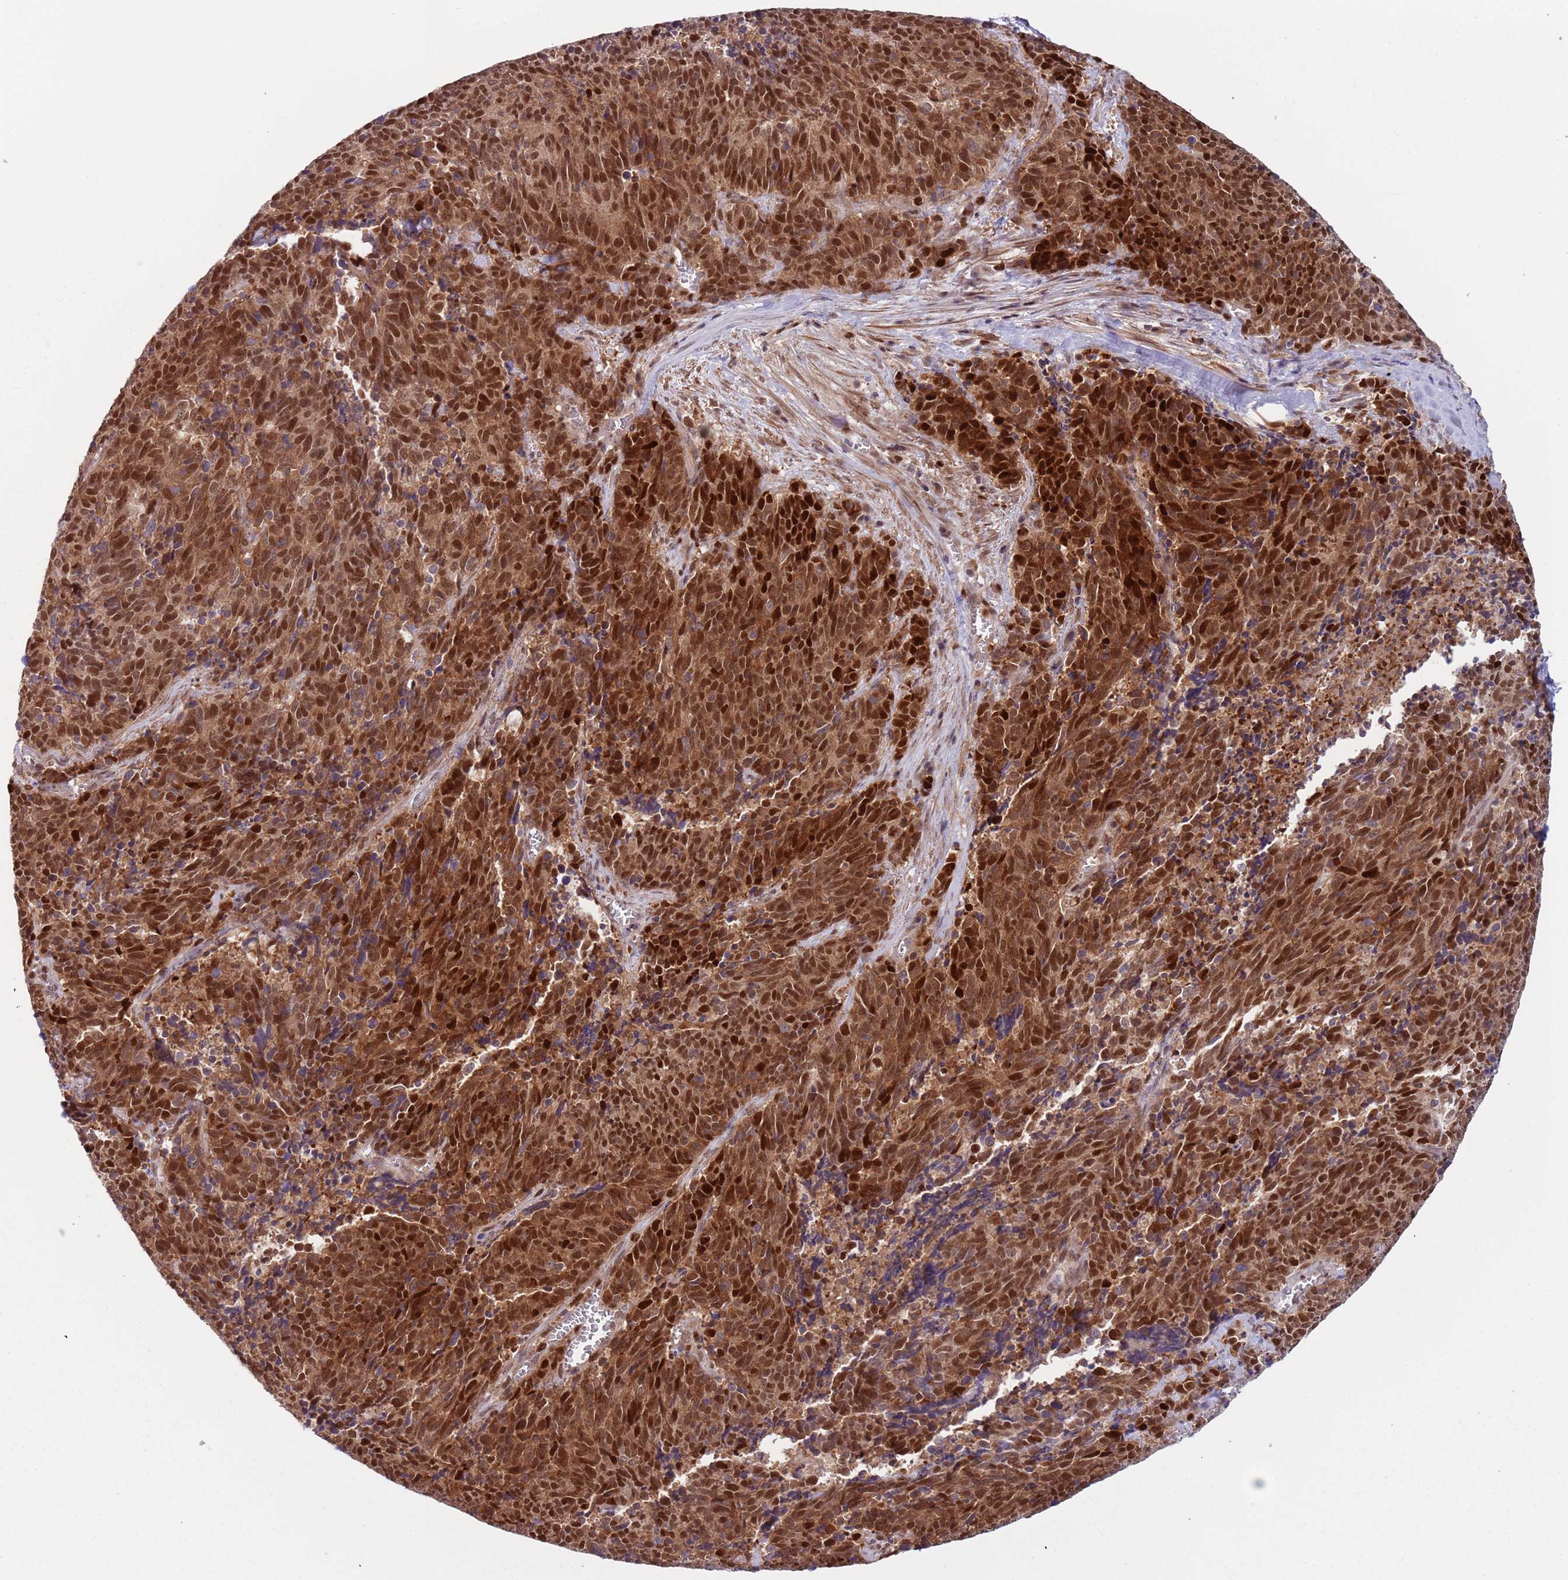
{"staining": {"intensity": "strong", "quantity": ">75%", "location": "cytoplasmic/membranous,nuclear"}, "tissue": "cervical cancer", "cell_type": "Tumor cells", "image_type": "cancer", "snomed": [{"axis": "morphology", "description": "Squamous cell carcinoma, NOS"}, {"axis": "topography", "description": "Cervix"}], "caption": "This is an image of immunohistochemistry staining of squamous cell carcinoma (cervical), which shows strong positivity in the cytoplasmic/membranous and nuclear of tumor cells.", "gene": "RMND5B", "patient": {"sex": "female", "age": 29}}